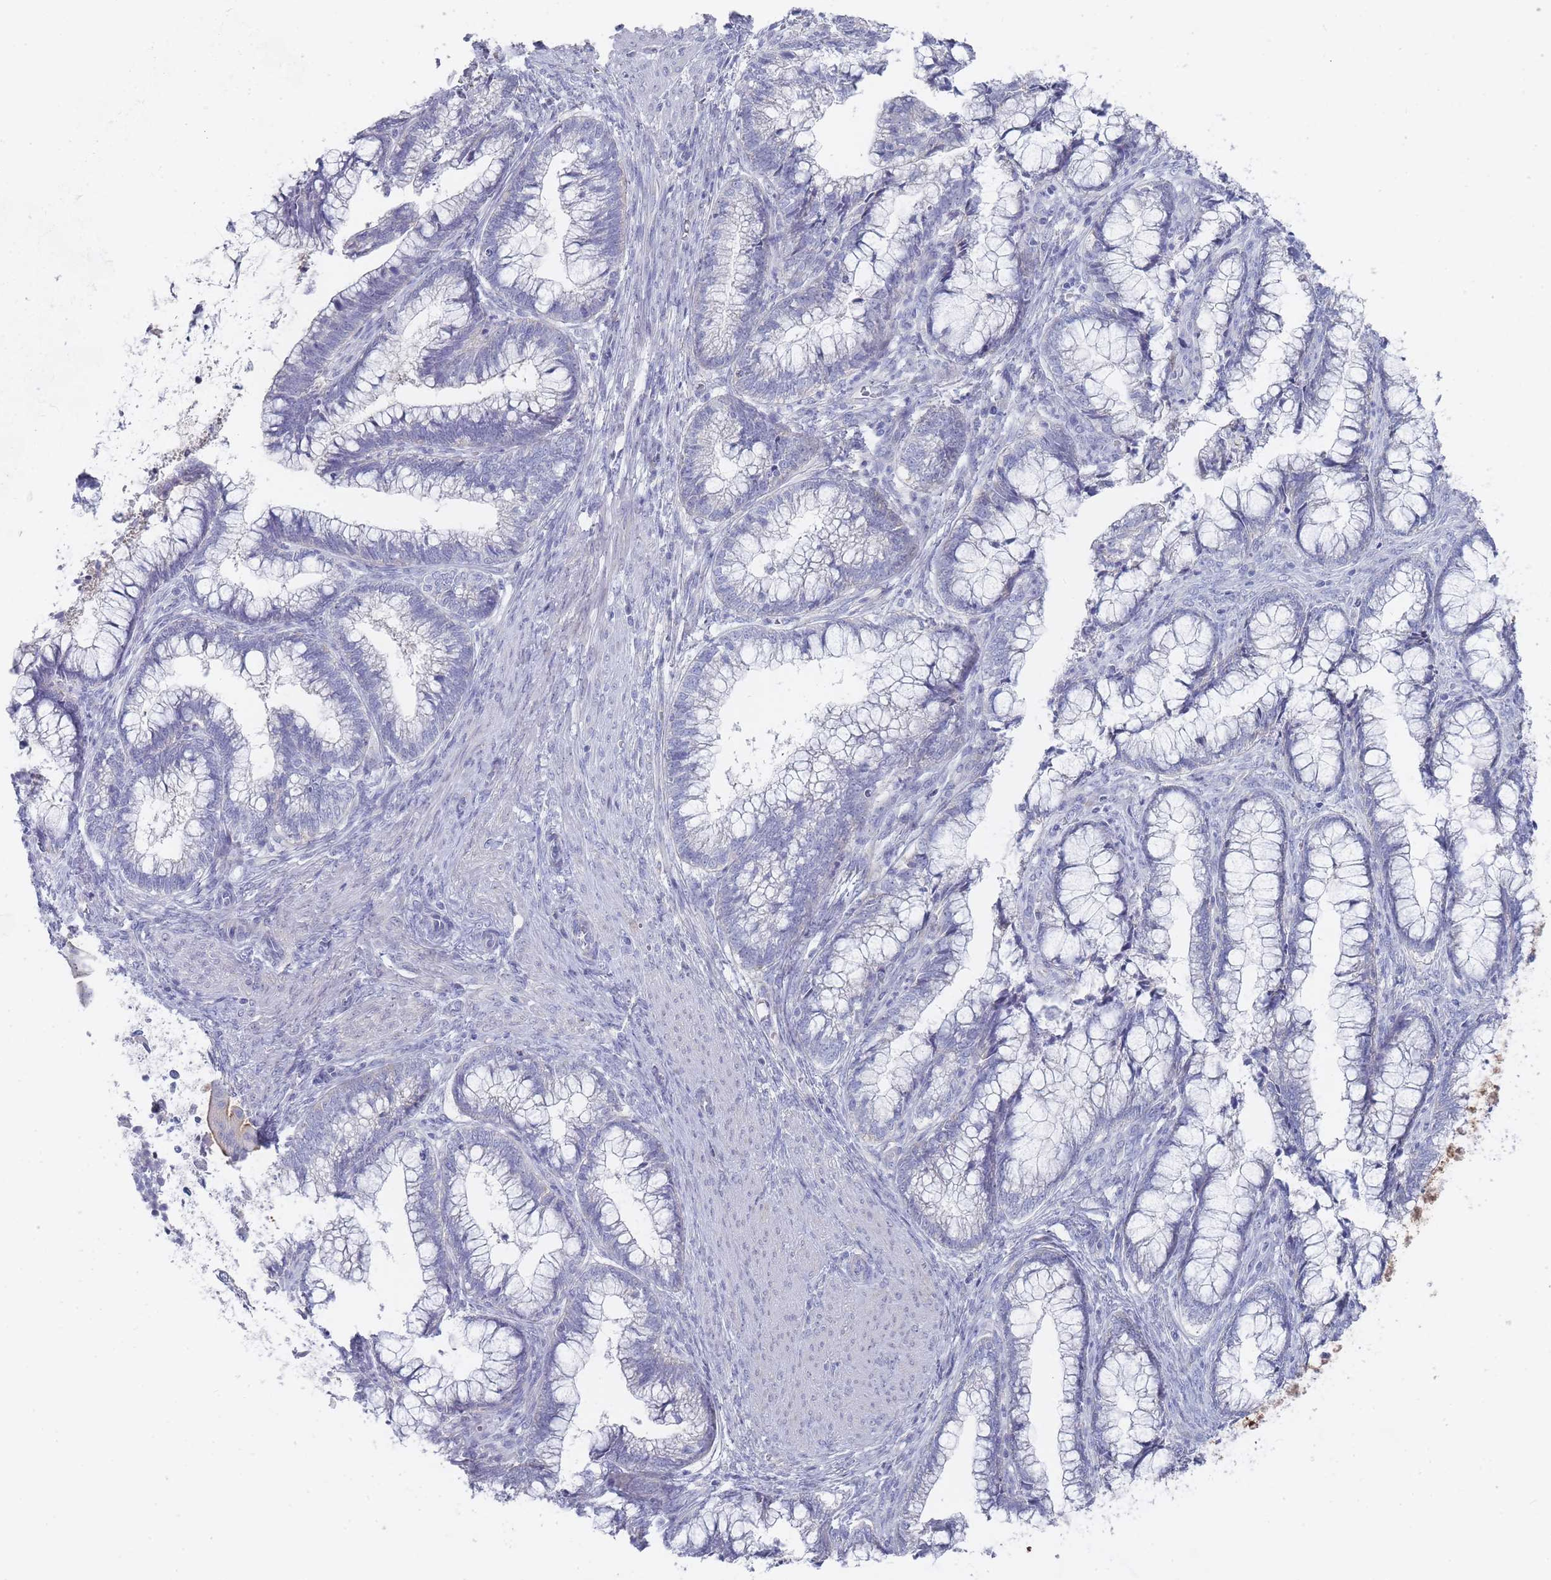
{"staining": {"intensity": "negative", "quantity": "none", "location": "none"}, "tissue": "cervical cancer", "cell_type": "Tumor cells", "image_type": "cancer", "snomed": [{"axis": "morphology", "description": "Adenocarcinoma, NOS"}, {"axis": "topography", "description": "Cervix"}], "caption": "There is no significant staining in tumor cells of adenocarcinoma (cervical).", "gene": "PIGU", "patient": {"sex": "female", "age": 44}}